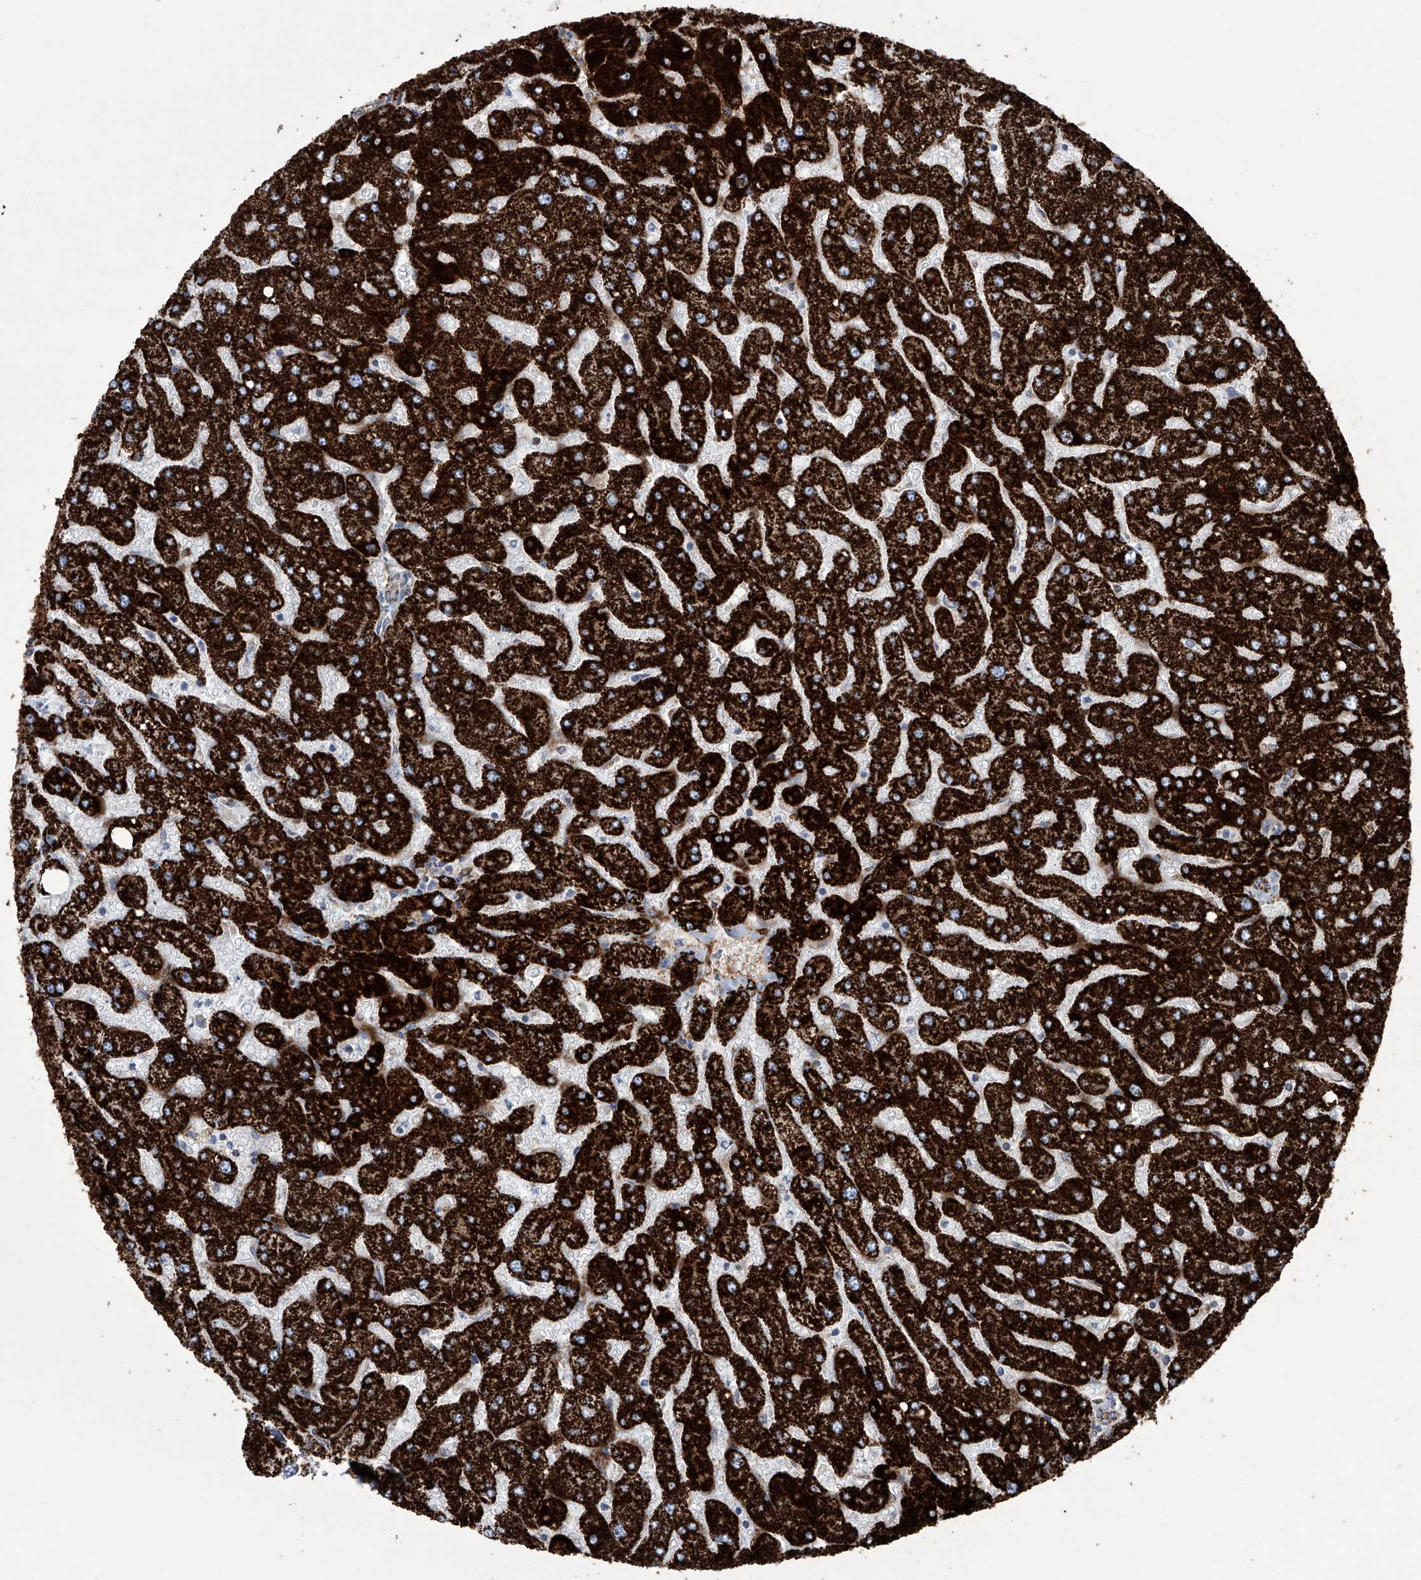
{"staining": {"intensity": "moderate", "quantity": ">75%", "location": "cytoplasmic/membranous"}, "tissue": "liver", "cell_type": "Cholangiocytes", "image_type": "normal", "snomed": [{"axis": "morphology", "description": "Normal tissue, NOS"}, {"axis": "topography", "description": "Liver"}], "caption": "A high-resolution histopathology image shows IHC staining of unremarkable liver, which reveals moderate cytoplasmic/membranous staining in about >75% of cholangiocytes.", "gene": "ALDH6A1", "patient": {"sex": "male", "age": 55}}